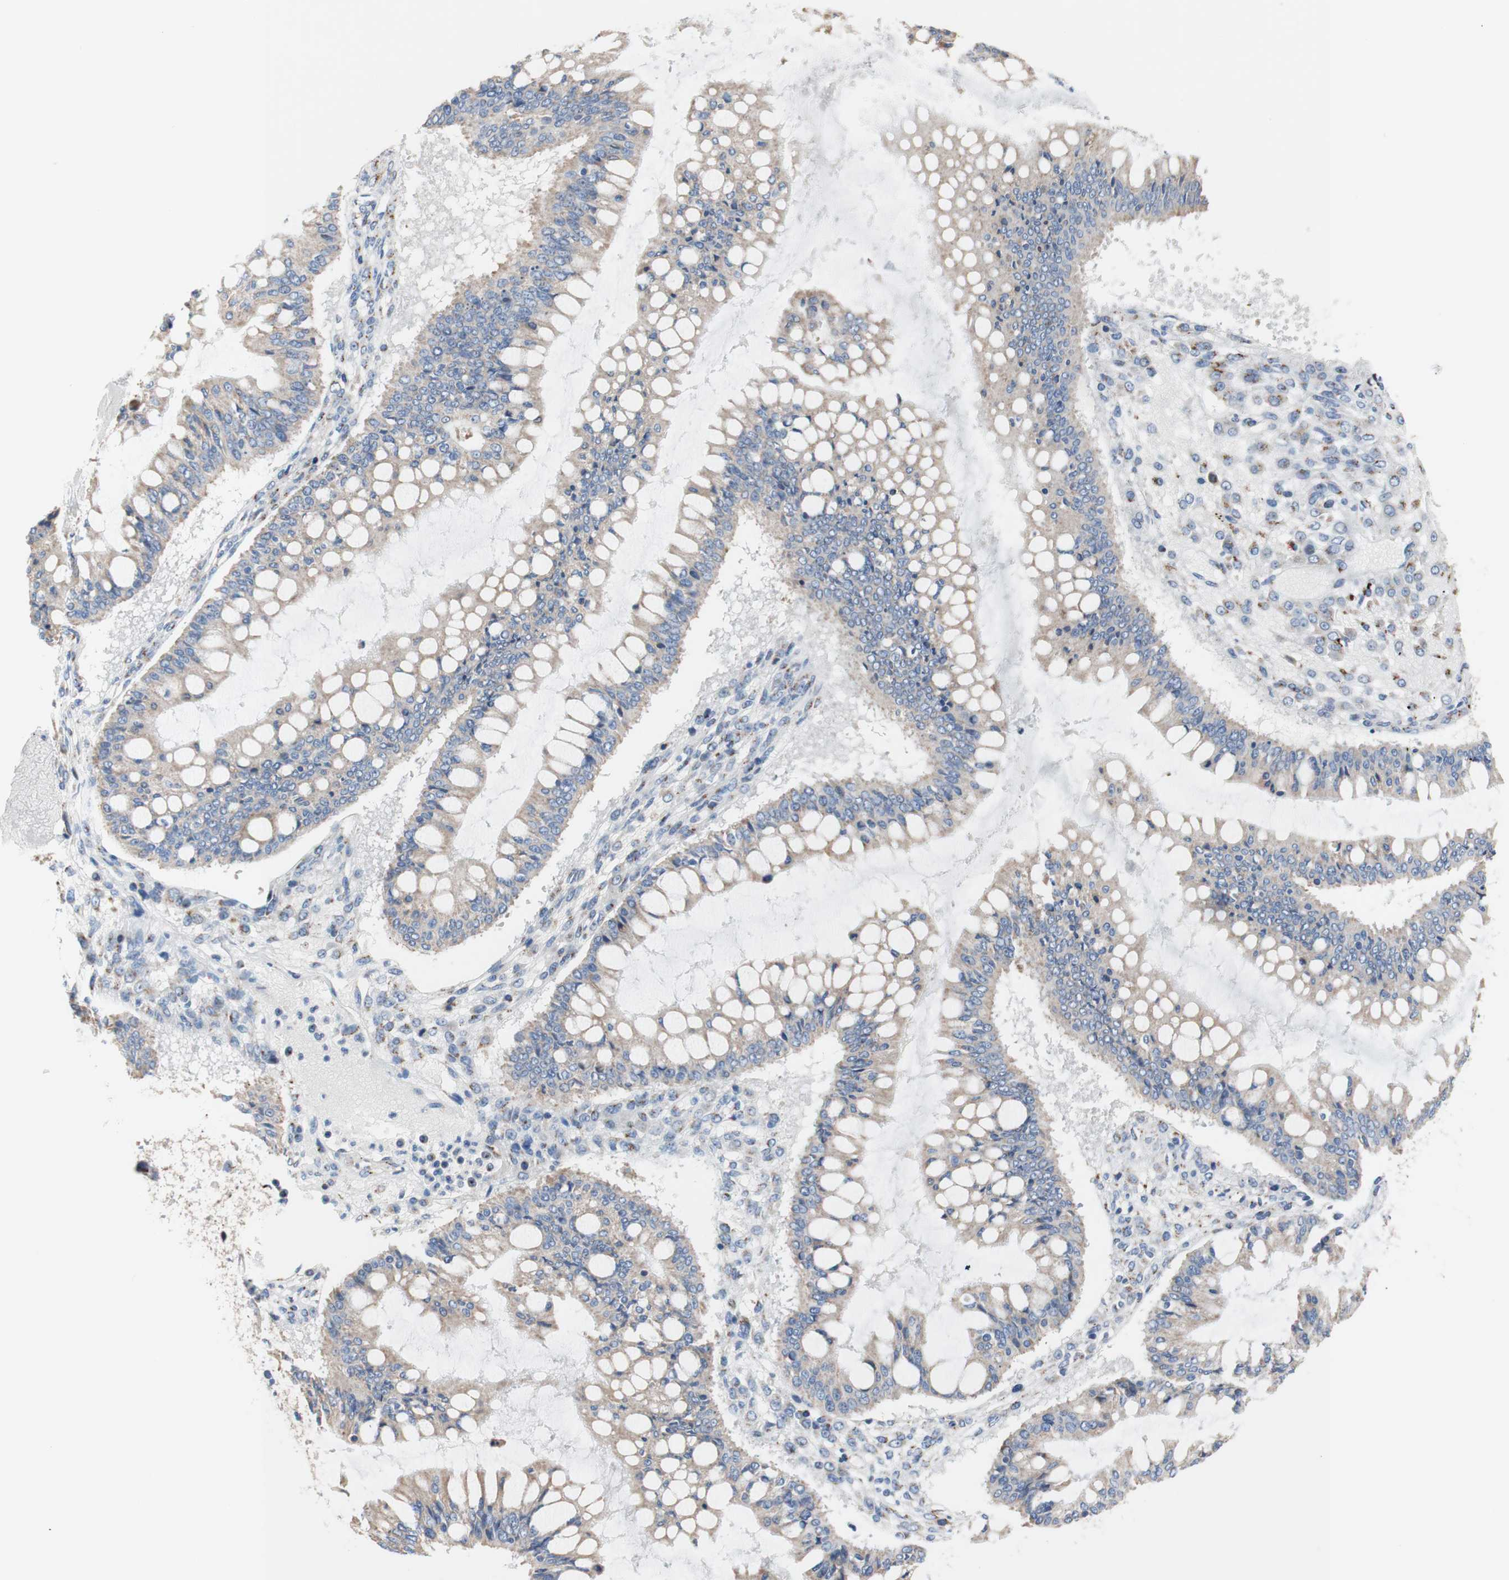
{"staining": {"intensity": "weak", "quantity": "<25%", "location": "cytoplasmic/membranous"}, "tissue": "ovarian cancer", "cell_type": "Tumor cells", "image_type": "cancer", "snomed": [{"axis": "morphology", "description": "Cystadenocarcinoma, mucinous, NOS"}, {"axis": "topography", "description": "Ovary"}], "caption": "Tumor cells are negative for brown protein staining in mucinous cystadenocarcinoma (ovarian).", "gene": "GALNT2", "patient": {"sex": "female", "age": 73}}